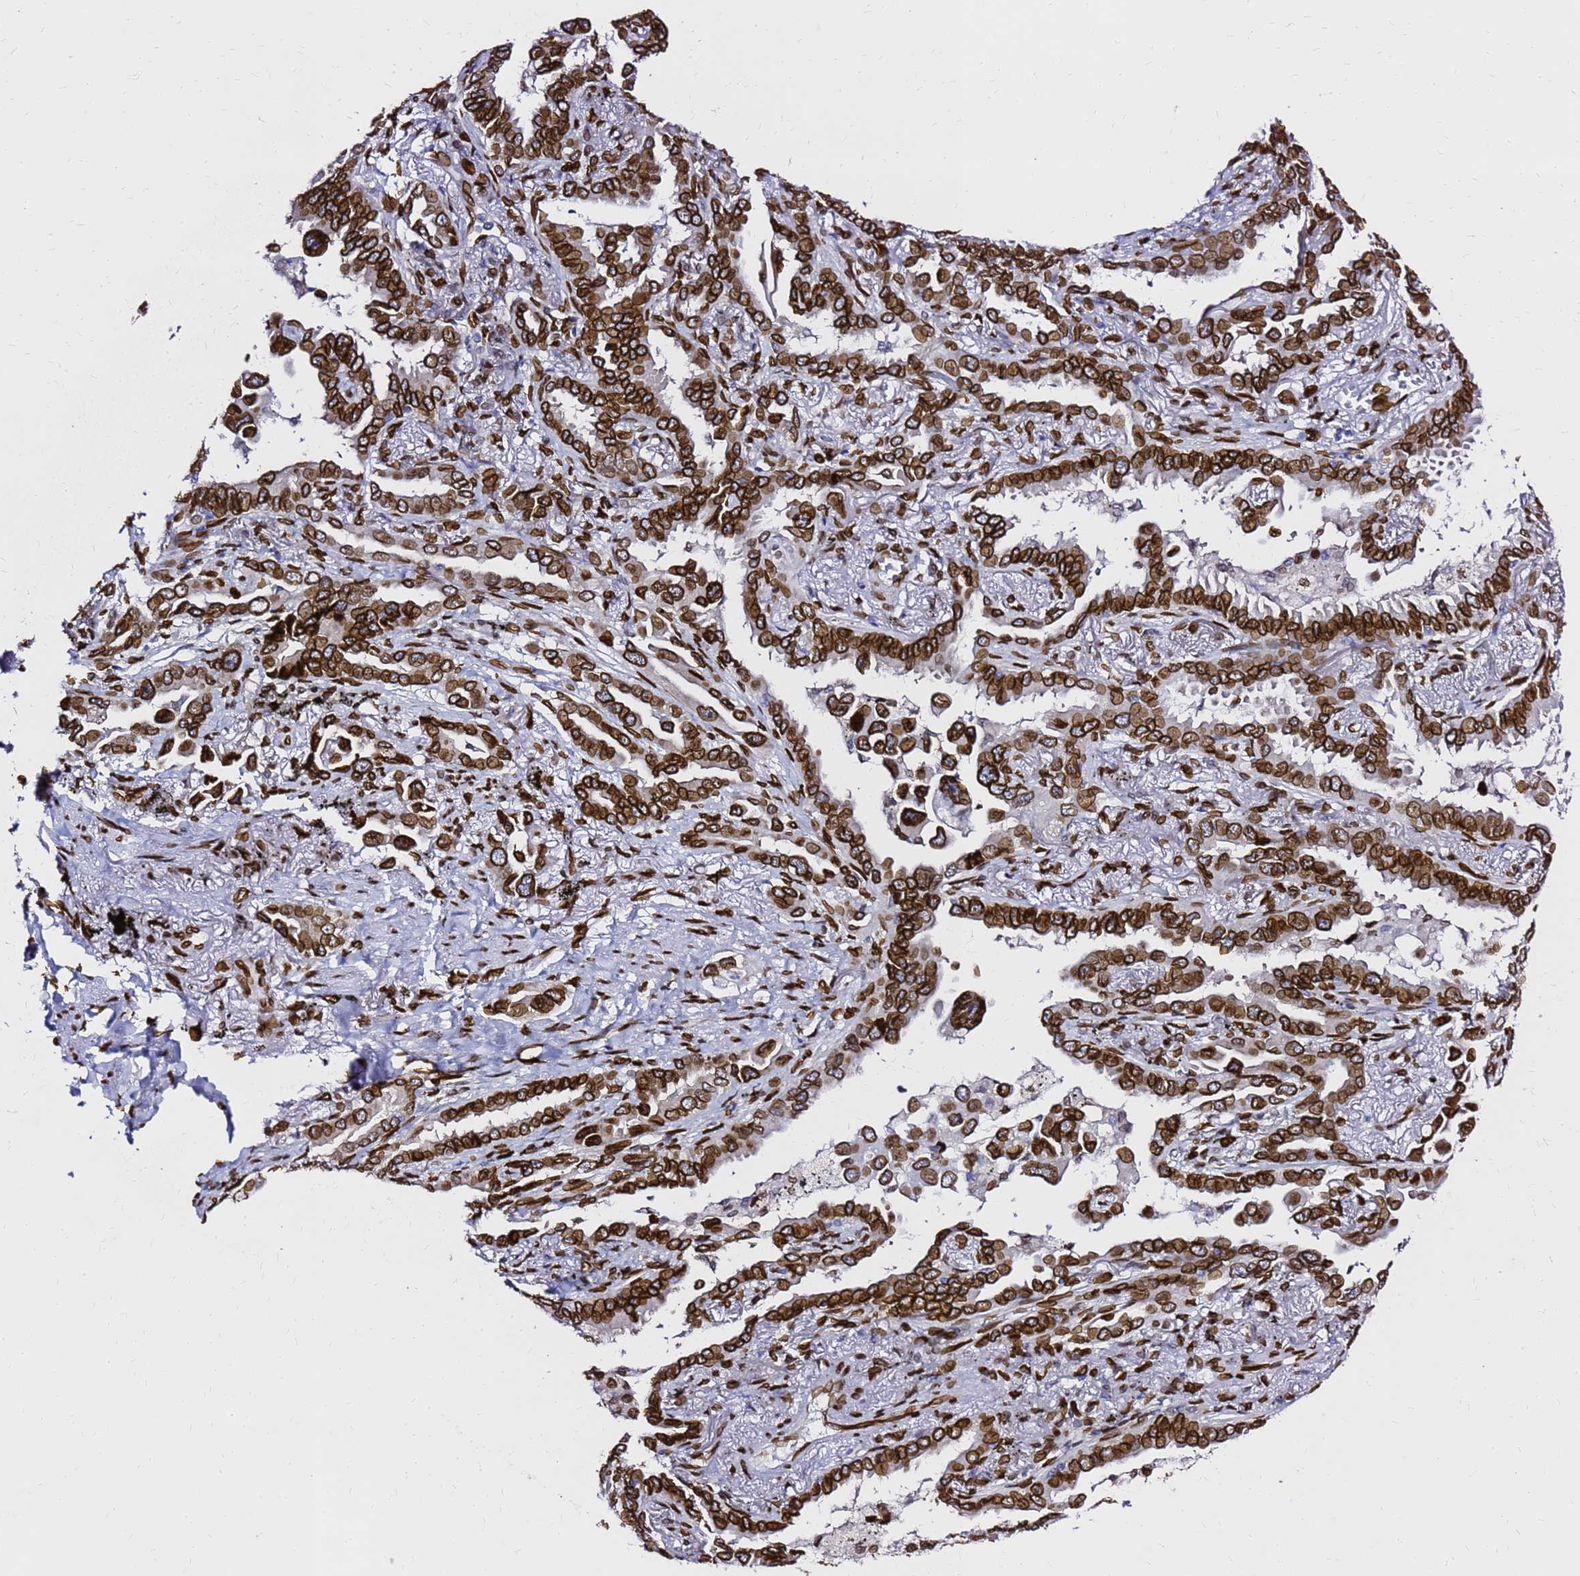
{"staining": {"intensity": "strong", "quantity": "25%-75%", "location": "cytoplasmic/membranous,nuclear"}, "tissue": "lung cancer", "cell_type": "Tumor cells", "image_type": "cancer", "snomed": [{"axis": "morphology", "description": "Adenocarcinoma, NOS"}, {"axis": "topography", "description": "Lung"}], "caption": "Strong cytoplasmic/membranous and nuclear protein positivity is appreciated in approximately 25%-75% of tumor cells in lung cancer.", "gene": "C6orf141", "patient": {"sex": "male", "age": 67}}